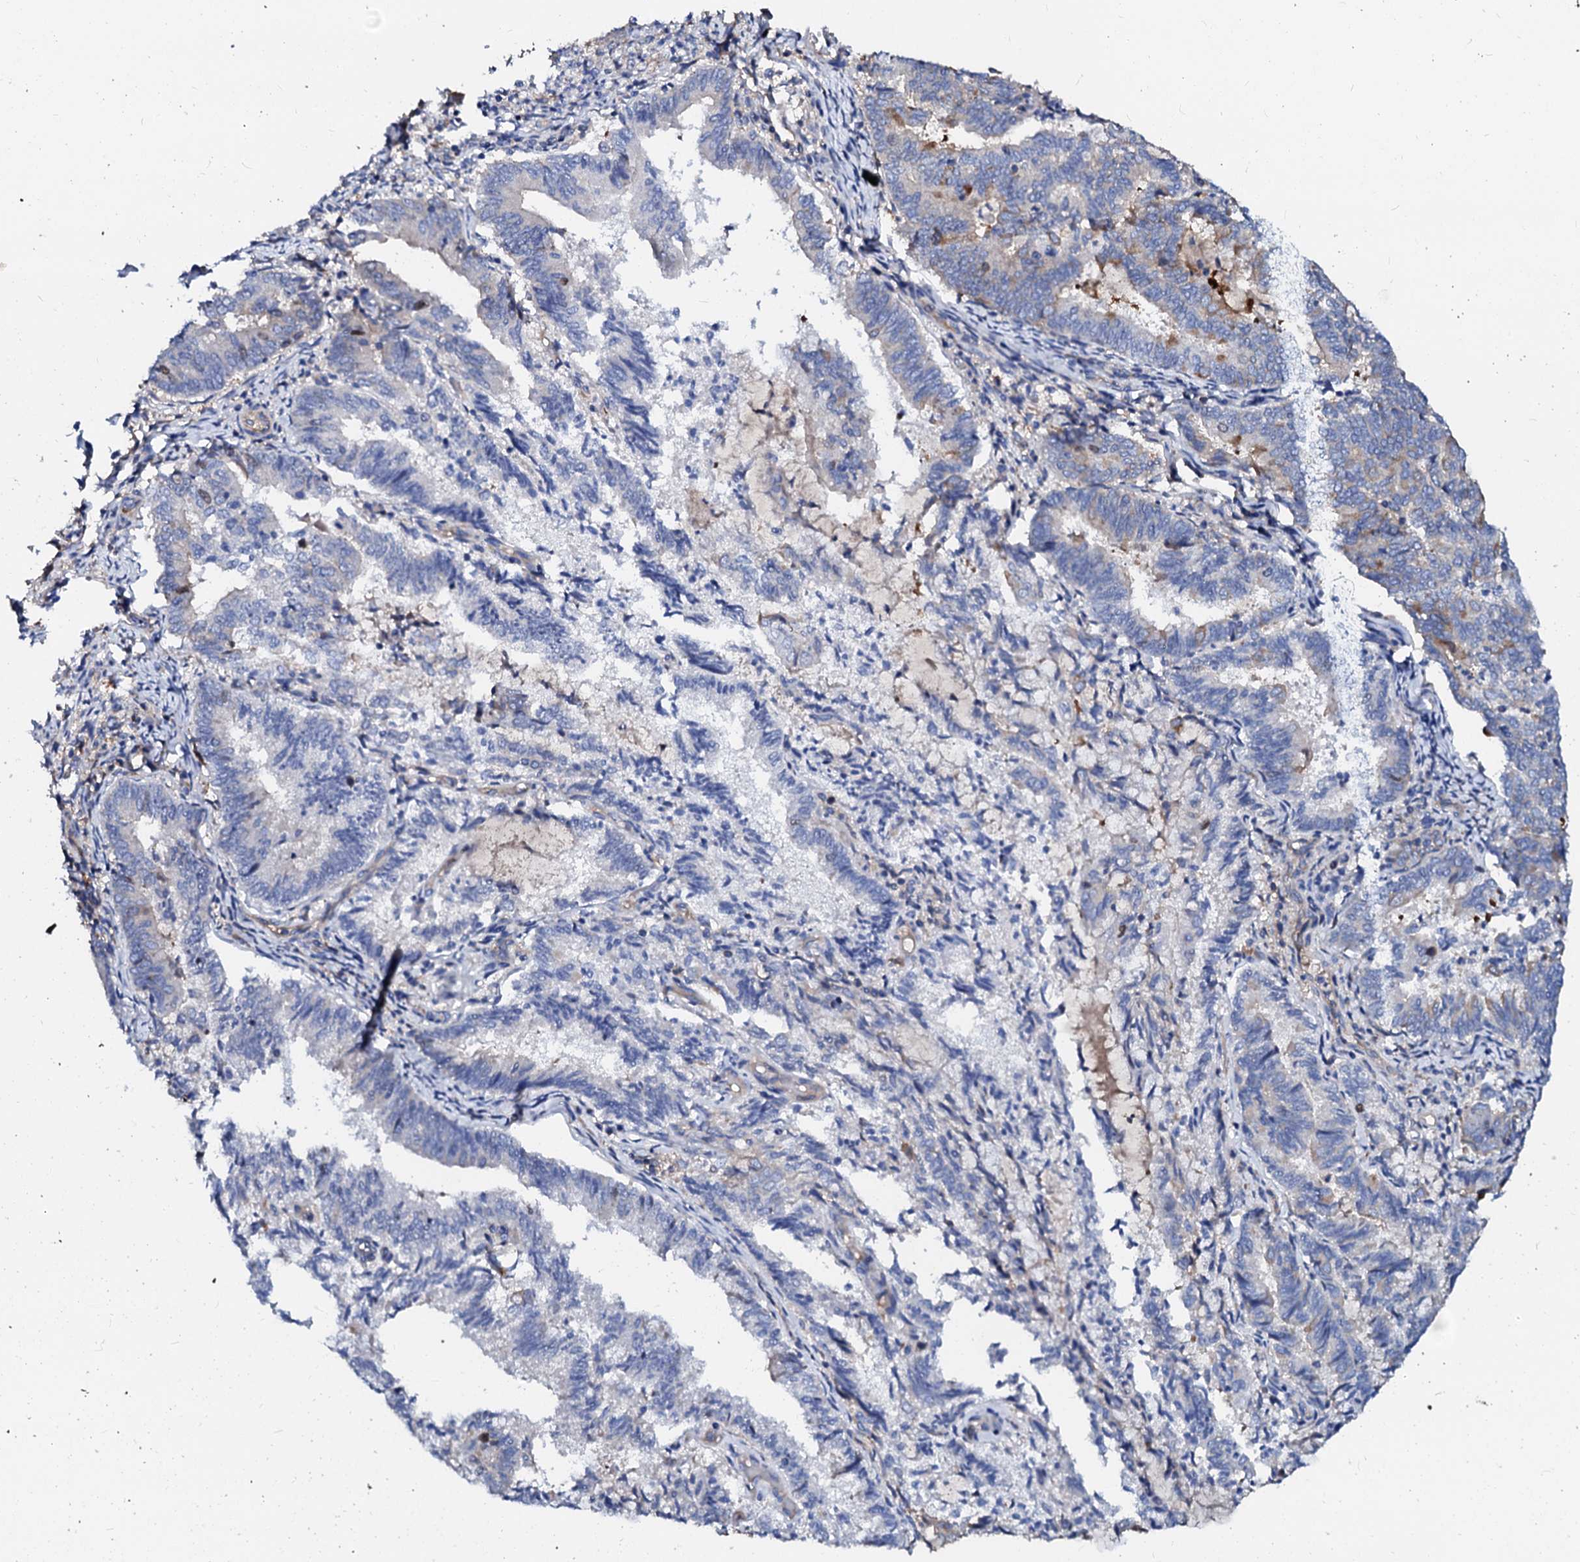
{"staining": {"intensity": "negative", "quantity": "none", "location": "none"}, "tissue": "endometrial cancer", "cell_type": "Tumor cells", "image_type": "cancer", "snomed": [{"axis": "morphology", "description": "Adenocarcinoma, NOS"}, {"axis": "topography", "description": "Endometrium"}], "caption": "A photomicrograph of human endometrial cancer is negative for staining in tumor cells.", "gene": "CSKMT", "patient": {"sex": "female", "age": 80}}